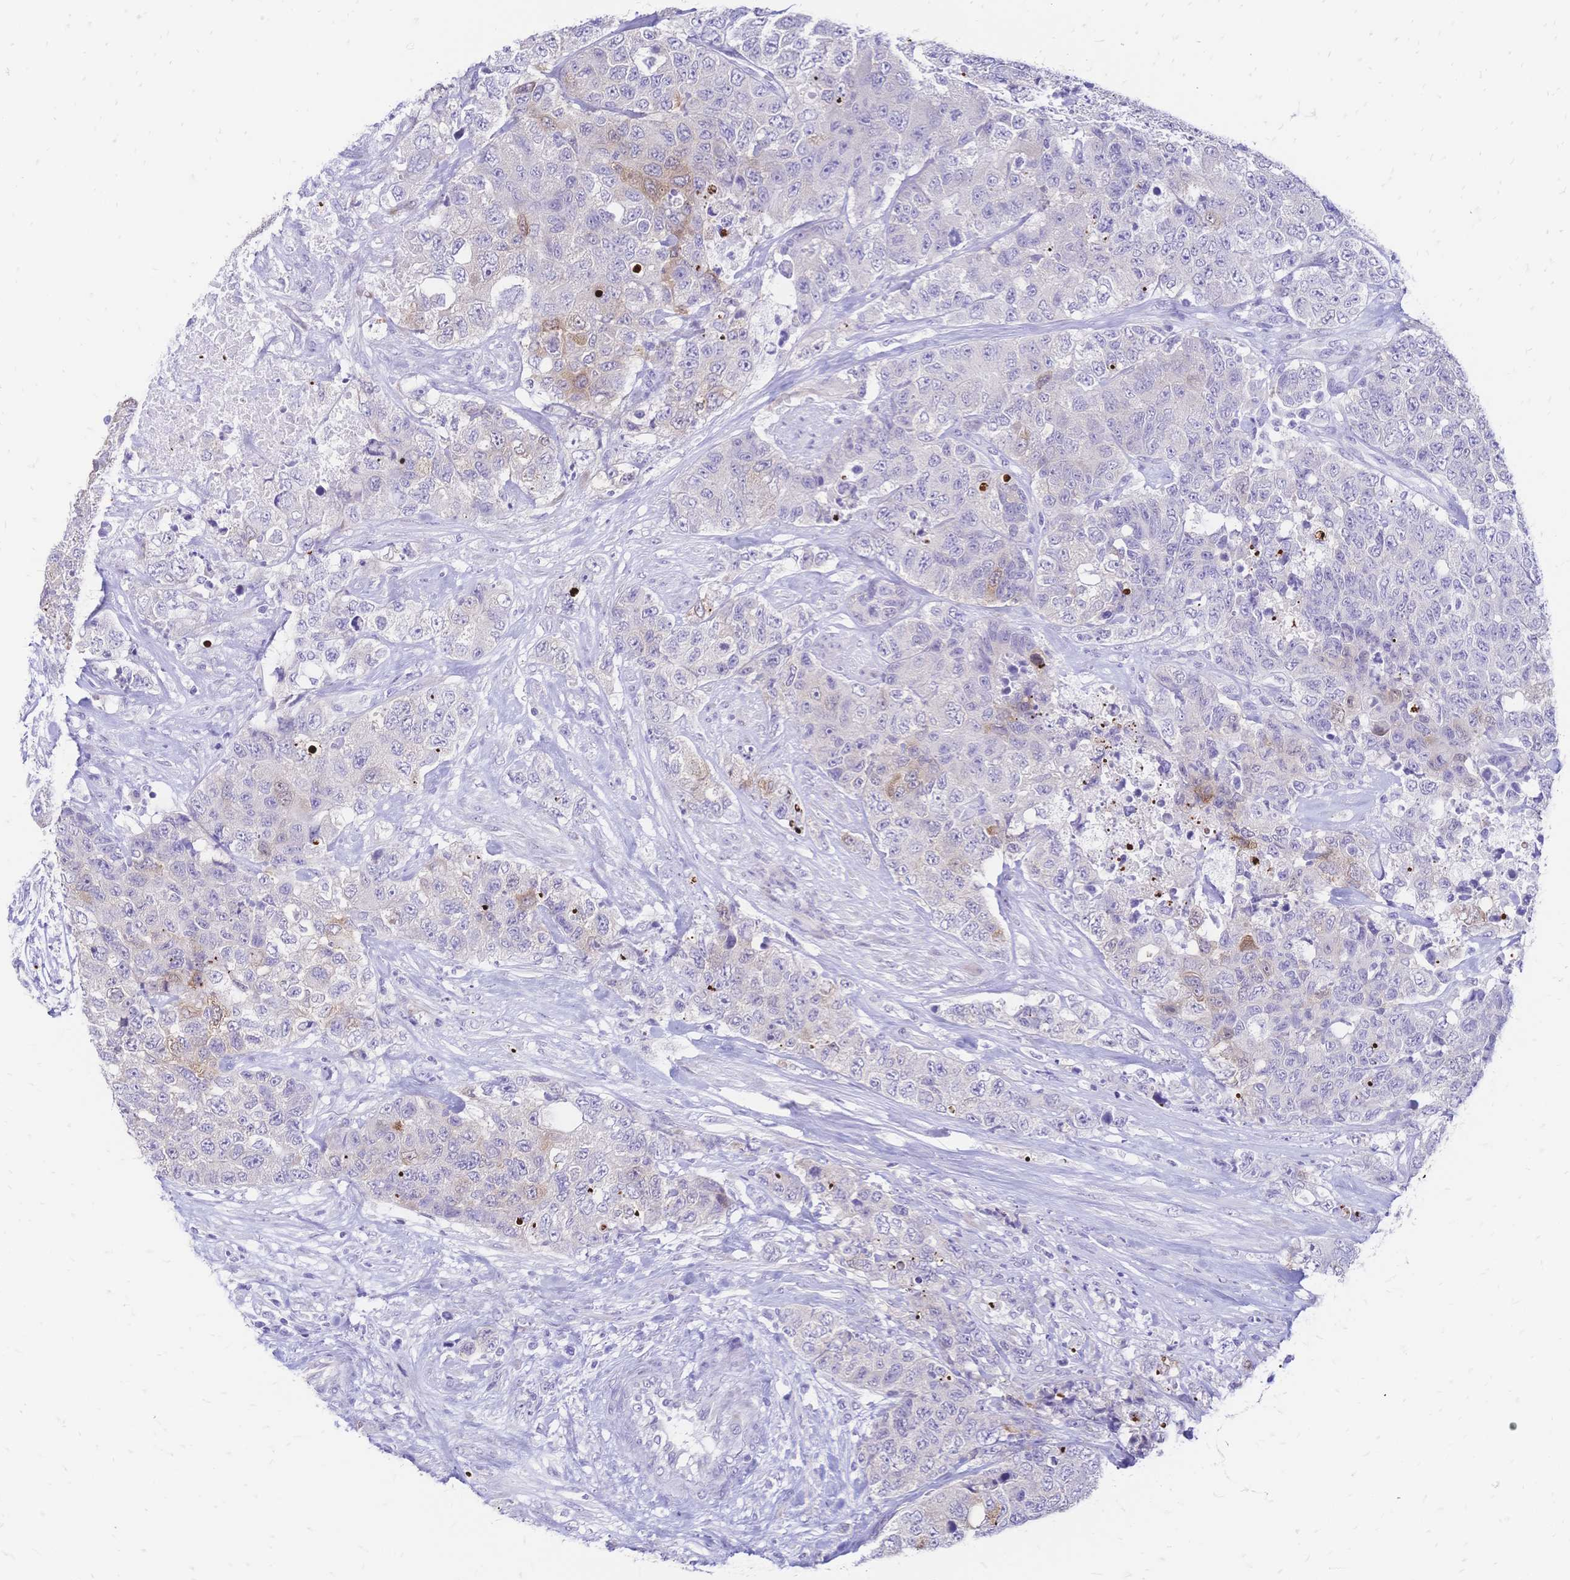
{"staining": {"intensity": "weak", "quantity": "<25%", "location": "cytoplasmic/membranous"}, "tissue": "urothelial cancer", "cell_type": "Tumor cells", "image_type": "cancer", "snomed": [{"axis": "morphology", "description": "Urothelial carcinoma, High grade"}, {"axis": "topography", "description": "Urinary bladder"}], "caption": "Image shows no significant protein expression in tumor cells of high-grade urothelial carcinoma. (DAB immunohistochemistry, high magnification).", "gene": "GRB7", "patient": {"sex": "female", "age": 78}}